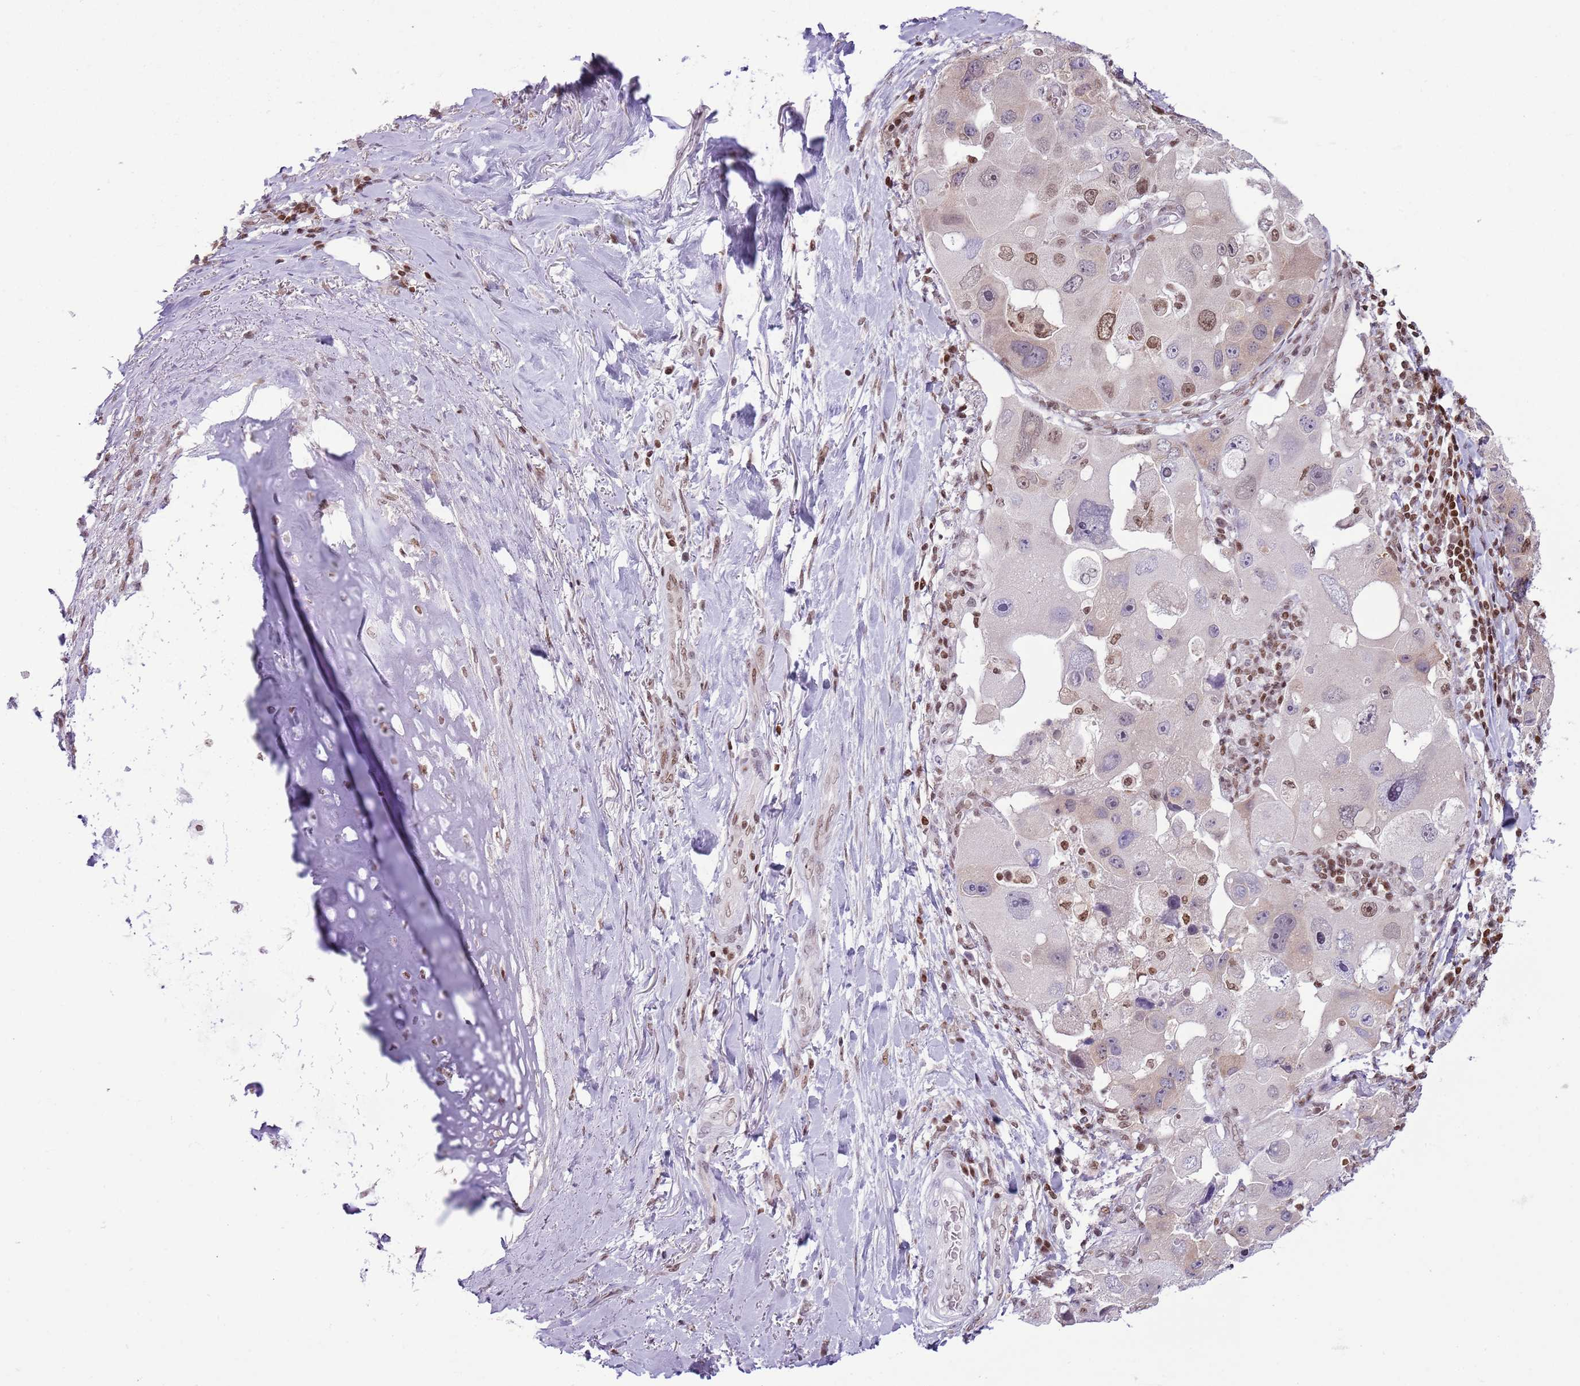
{"staining": {"intensity": "moderate", "quantity": "<25%", "location": "nuclear"}, "tissue": "lung cancer", "cell_type": "Tumor cells", "image_type": "cancer", "snomed": [{"axis": "morphology", "description": "Adenocarcinoma, NOS"}, {"axis": "topography", "description": "Lung"}], "caption": "This is an image of IHC staining of lung cancer, which shows moderate expression in the nuclear of tumor cells.", "gene": "SELENOH", "patient": {"sex": "female", "age": 54}}